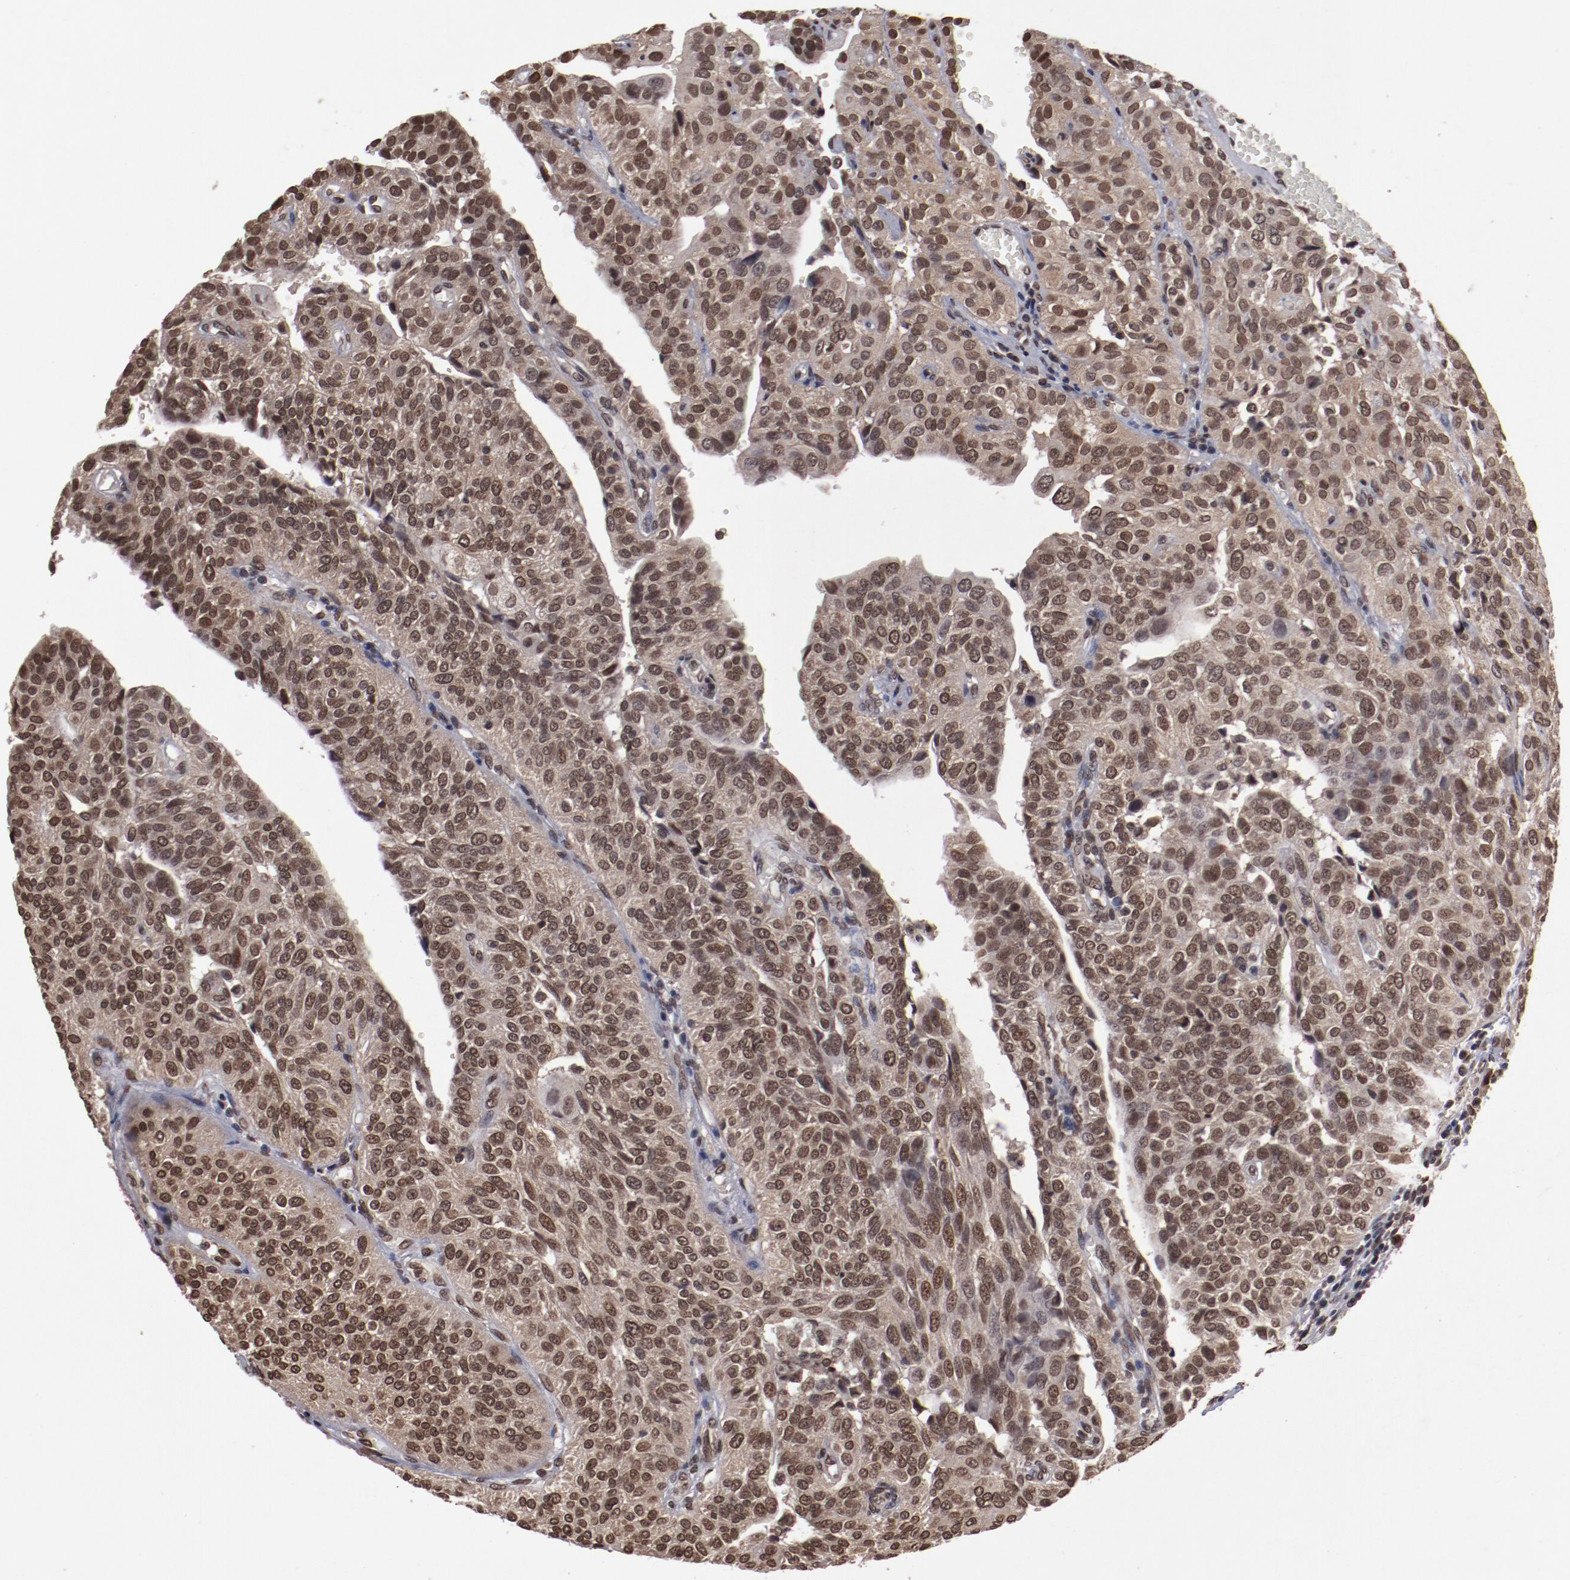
{"staining": {"intensity": "strong", "quantity": ">75%", "location": "nuclear"}, "tissue": "urothelial cancer", "cell_type": "Tumor cells", "image_type": "cancer", "snomed": [{"axis": "morphology", "description": "Urothelial carcinoma, High grade"}, {"axis": "topography", "description": "Urinary bladder"}], "caption": "The micrograph reveals staining of urothelial cancer, revealing strong nuclear protein staining (brown color) within tumor cells. (Stains: DAB (3,3'-diaminobenzidine) in brown, nuclei in blue, Microscopy: brightfield microscopy at high magnification).", "gene": "AKT1", "patient": {"sex": "male", "age": 56}}